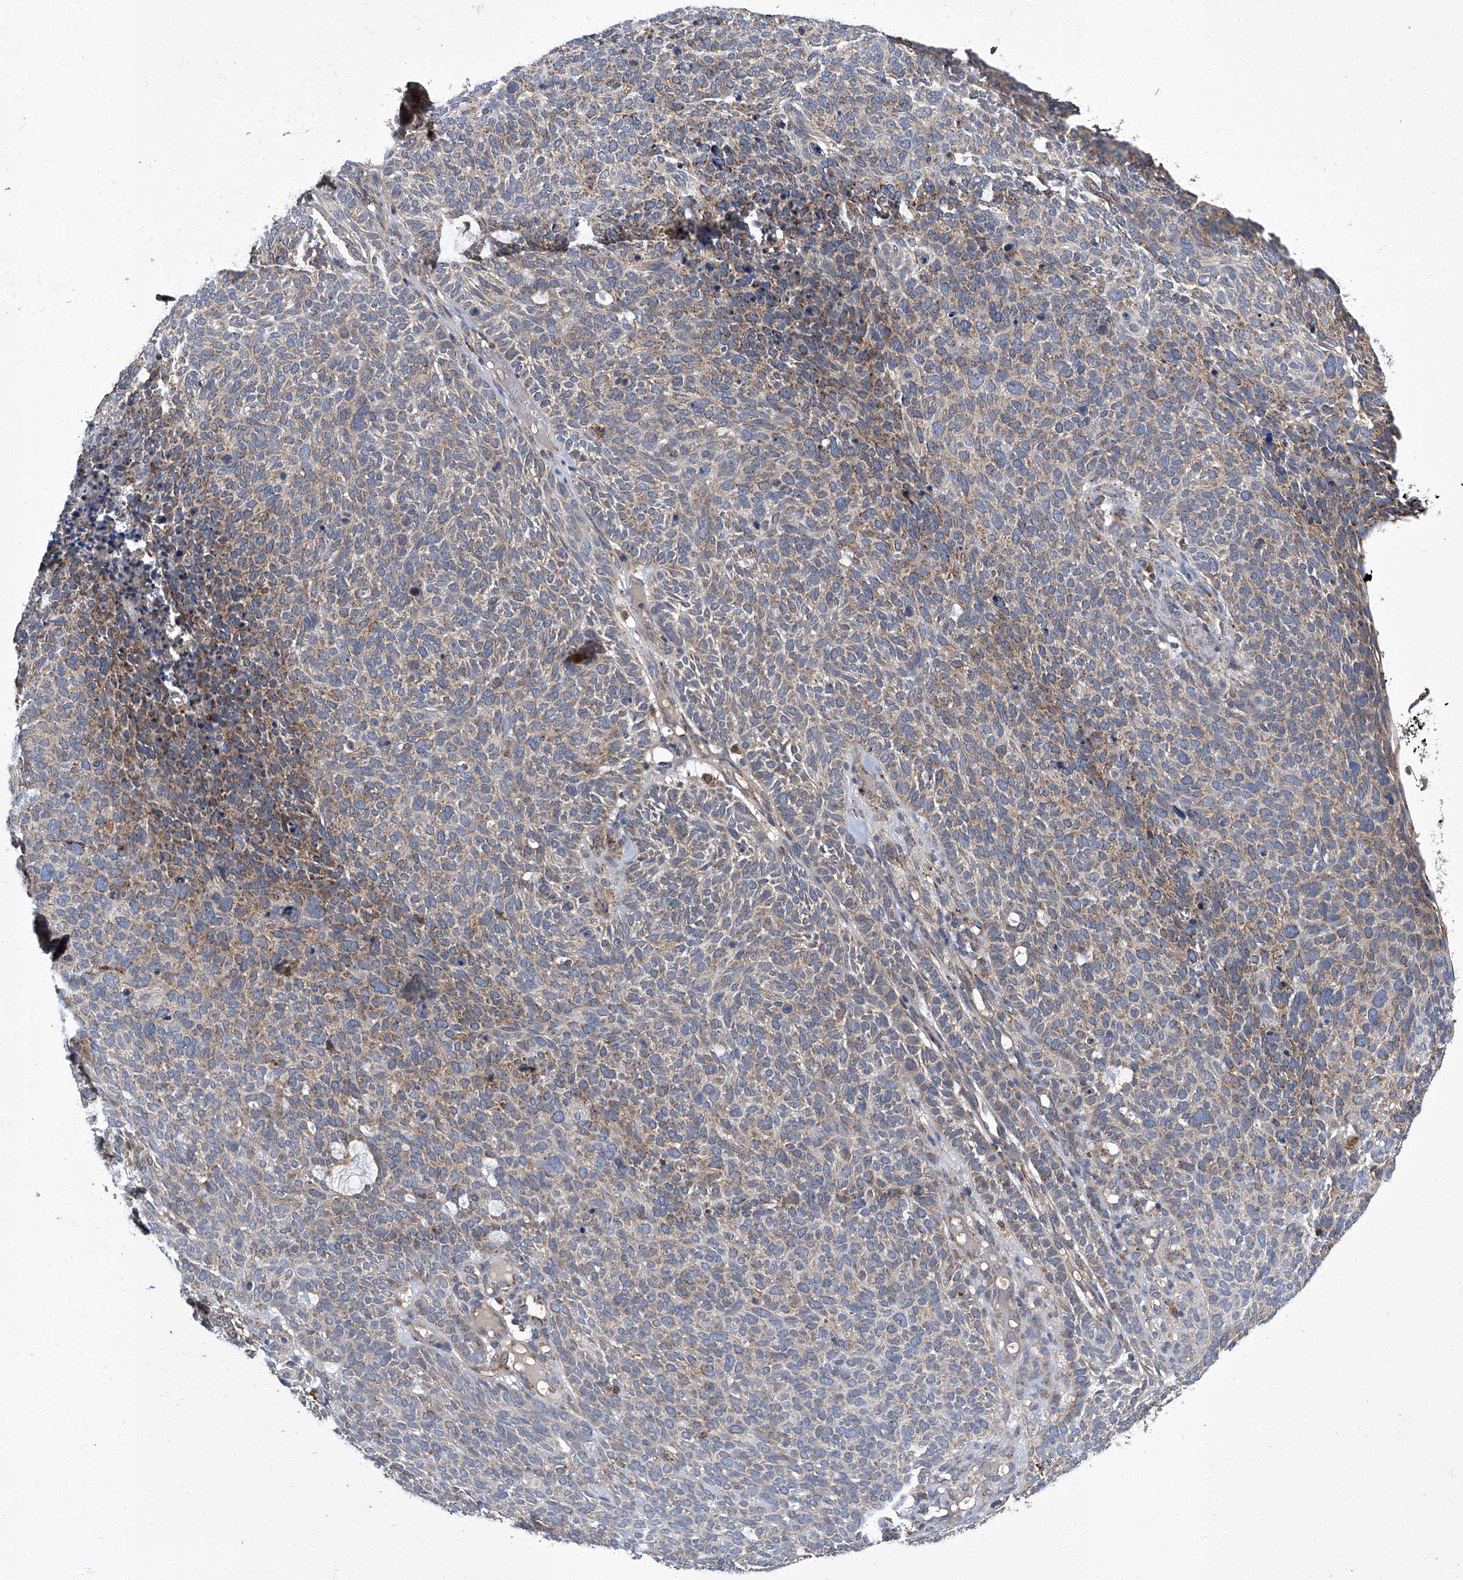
{"staining": {"intensity": "moderate", "quantity": "<25%", "location": "cytoplasmic/membranous"}, "tissue": "skin cancer", "cell_type": "Tumor cells", "image_type": "cancer", "snomed": [{"axis": "morphology", "description": "Squamous cell carcinoma, NOS"}, {"axis": "topography", "description": "Skin"}], "caption": "IHC (DAB) staining of skin squamous cell carcinoma exhibits moderate cytoplasmic/membranous protein expression in about <25% of tumor cells. The protein of interest is stained brown, and the nuclei are stained in blue (DAB (3,3'-diaminobenzidine) IHC with brightfield microscopy, high magnification).", "gene": "TNFRSF13B", "patient": {"sex": "female", "age": 90}}